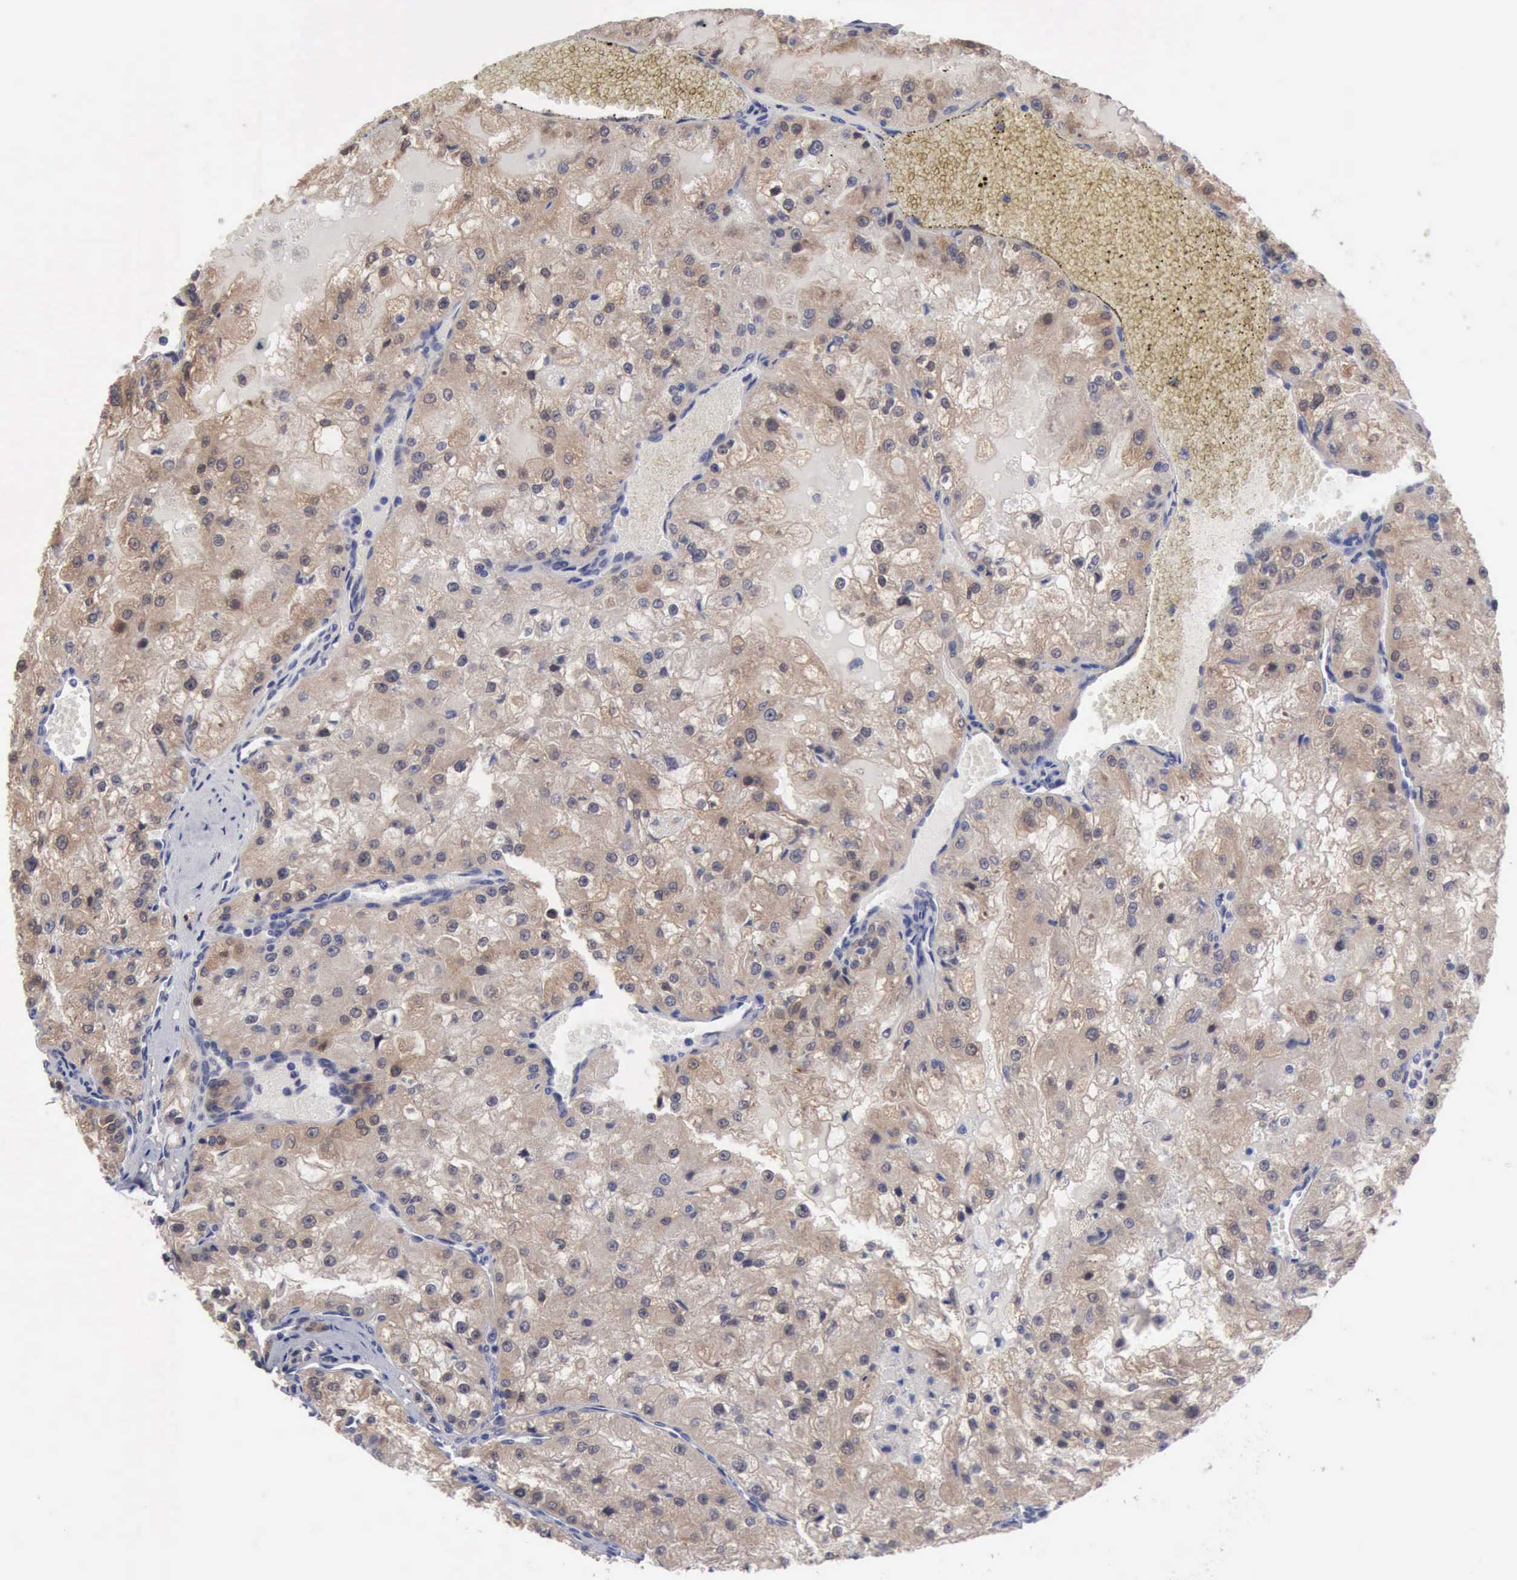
{"staining": {"intensity": "weak", "quantity": "25%-75%", "location": "cytoplasmic/membranous,nuclear"}, "tissue": "renal cancer", "cell_type": "Tumor cells", "image_type": "cancer", "snomed": [{"axis": "morphology", "description": "Adenocarcinoma, NOS"}, {"axis": "topography", "description": "Kidney"}], "caption": "Human renal adenocarcinoma stained with a brown dye shows weak cytoplasmic/membranous and nuclear positive expression in approximately 25%-75% of tumor cells.", "gene": "PTGR2", "patient": {"sex": "female", "age": 74}}